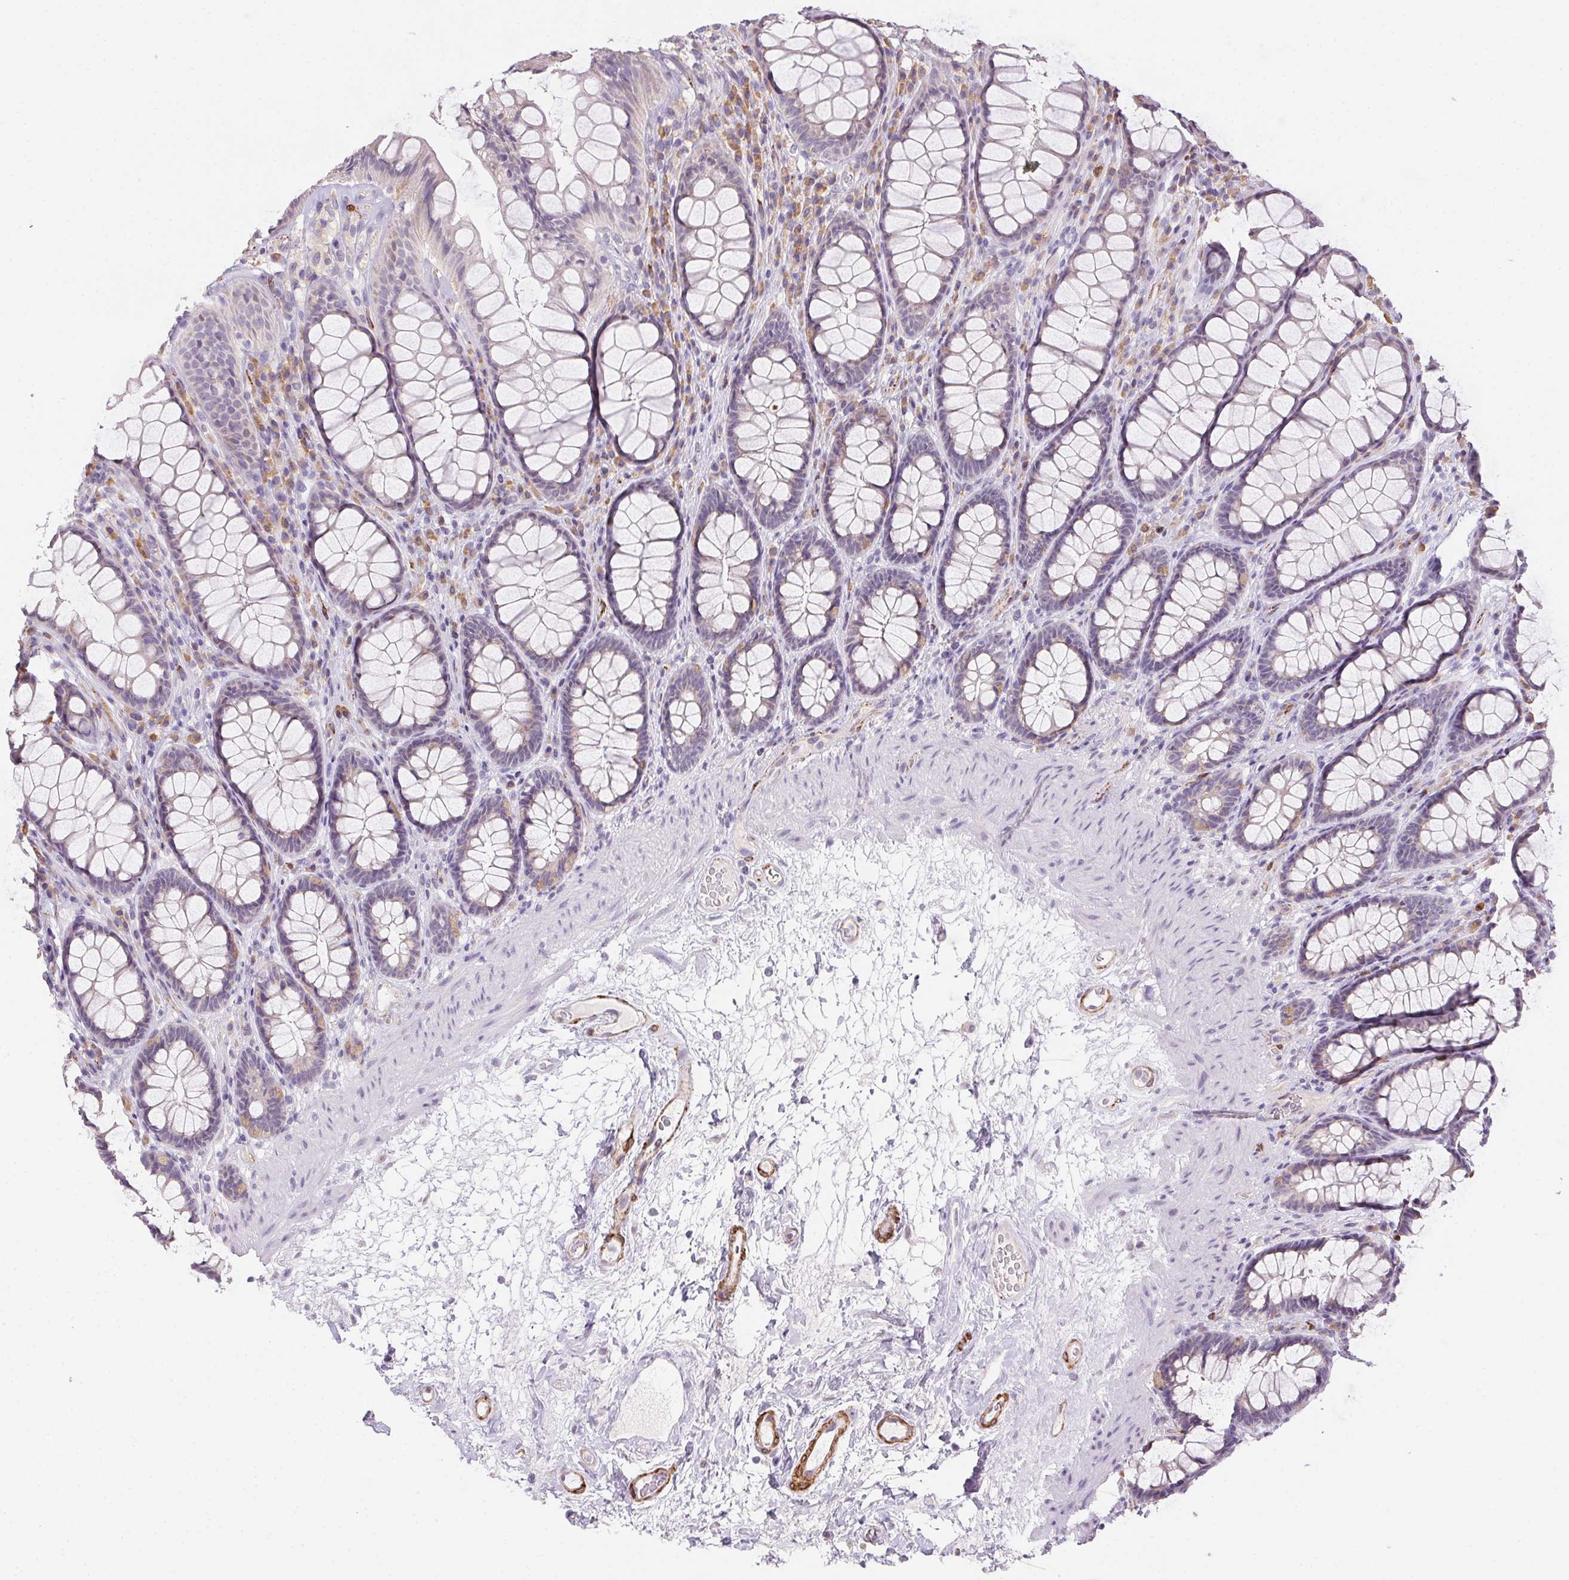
{"staining": {"intensity": "weak", "quantity": "<25%", "location": "cytoplasmic/membranous"}, "tissue": "rectum", "cell_type": "Glandular cells", "image_type": "normal", "snomed": [{"axis": "morphology", "description": "Normal tissue, NOS"}, {"axis": "topography", "description": "Rectum"}], "caption": "DAB immunohistochemical staining of benign rectum reveals no significant expression in glandular cells.", "gene": "HRC", "patient": {"sex": "male", "age": 72}}